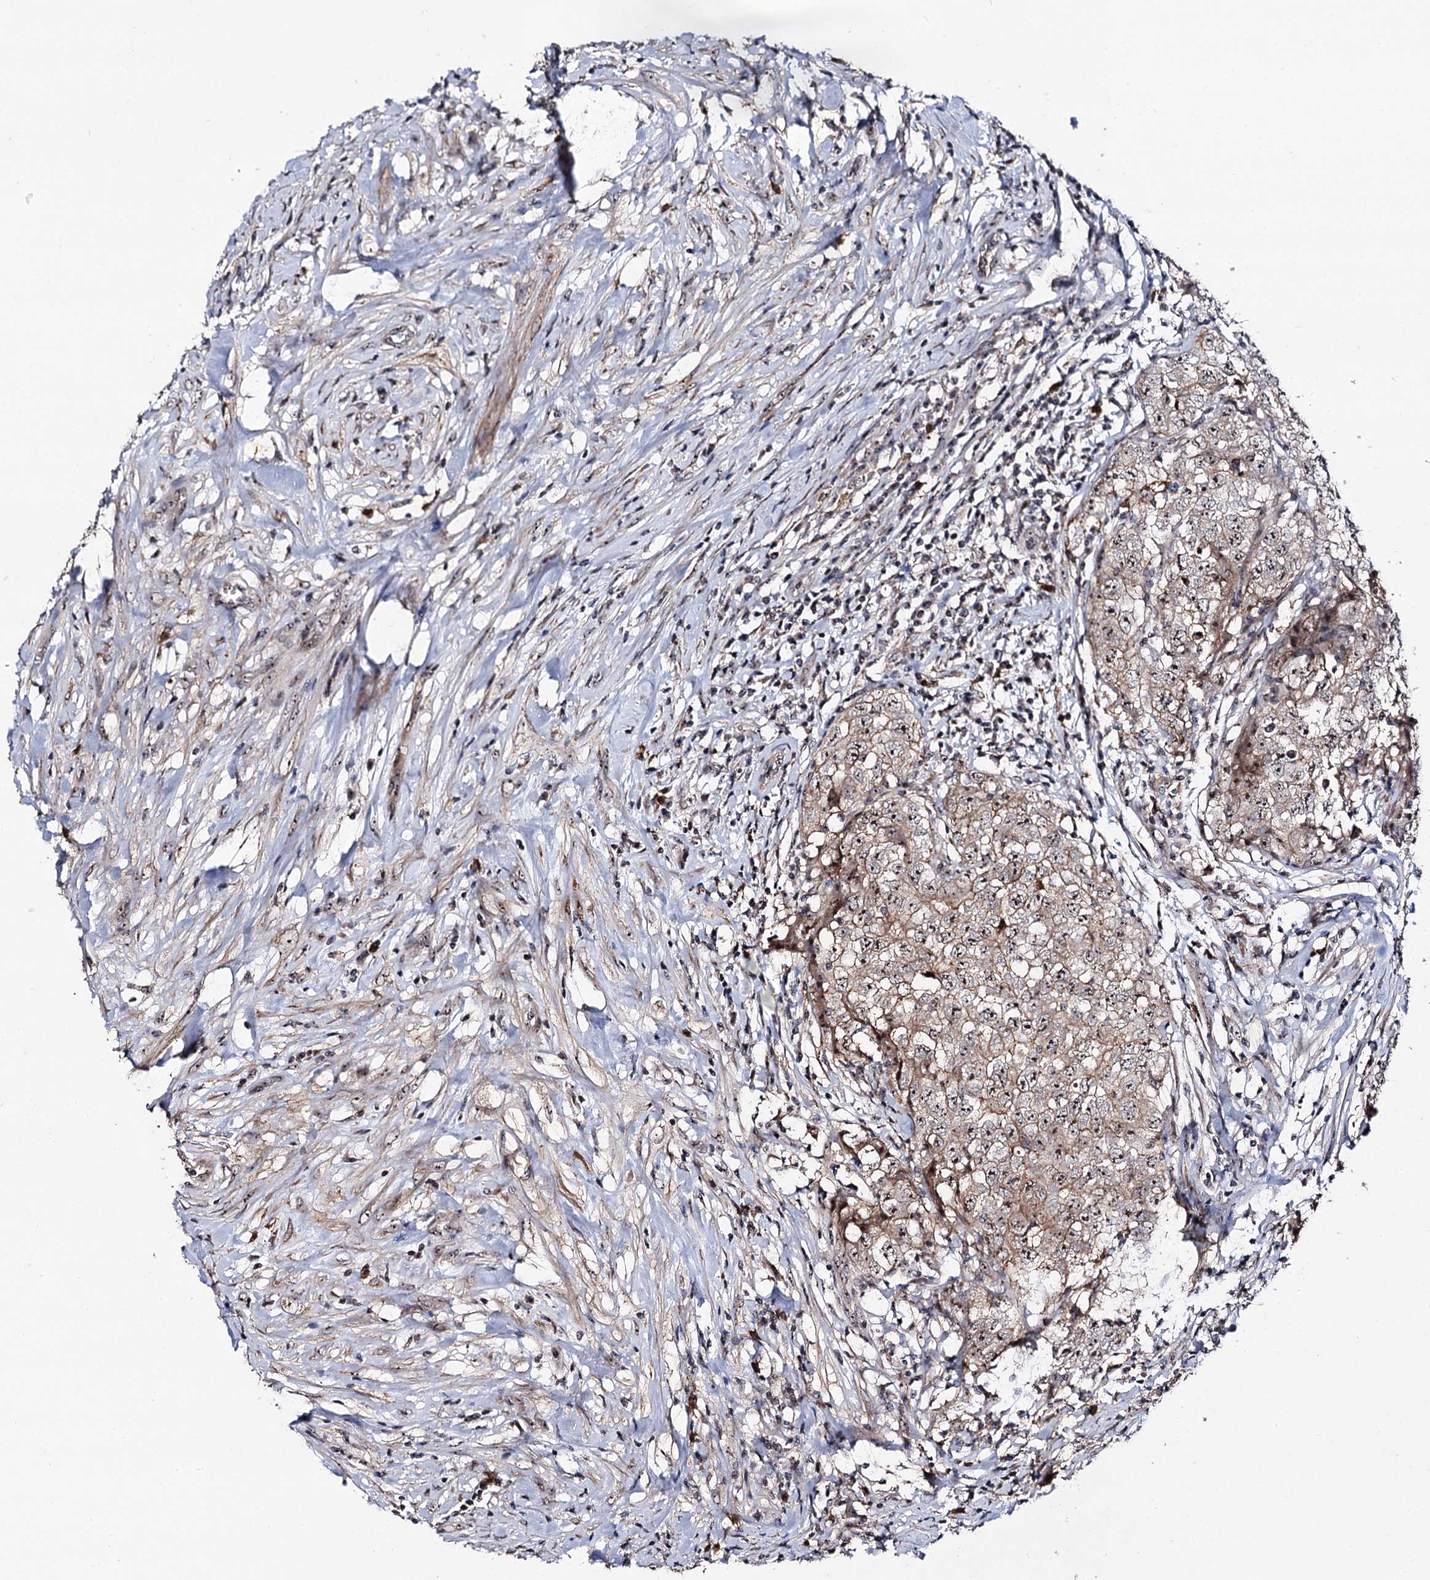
{"staining": {"intensity": "moderate", "quantity": "25%-75%", "location": "nuclear"}, "tissue": "testis cancer", "cell_type": "Tumor cells", "image_type": "cancer", "snomed": [{"axis": "morphology", "description": "Seminoma, NOS"}, {"axis": "morphology", "description": "Carcinoma, Embryonal, NOS"}, {"axis": "topography", "description": "Testis"}], "caption": "Immunohistochemistry (IHC) (DAB (3,3'-diaminobenzidine)) staining of testis embryonal carcinoma displays moderate nuclear protein positivity in about 25%-75% of tumor cells.", "gene": "SUPT20H", "patient": {"sex": "male", "age": 43}}